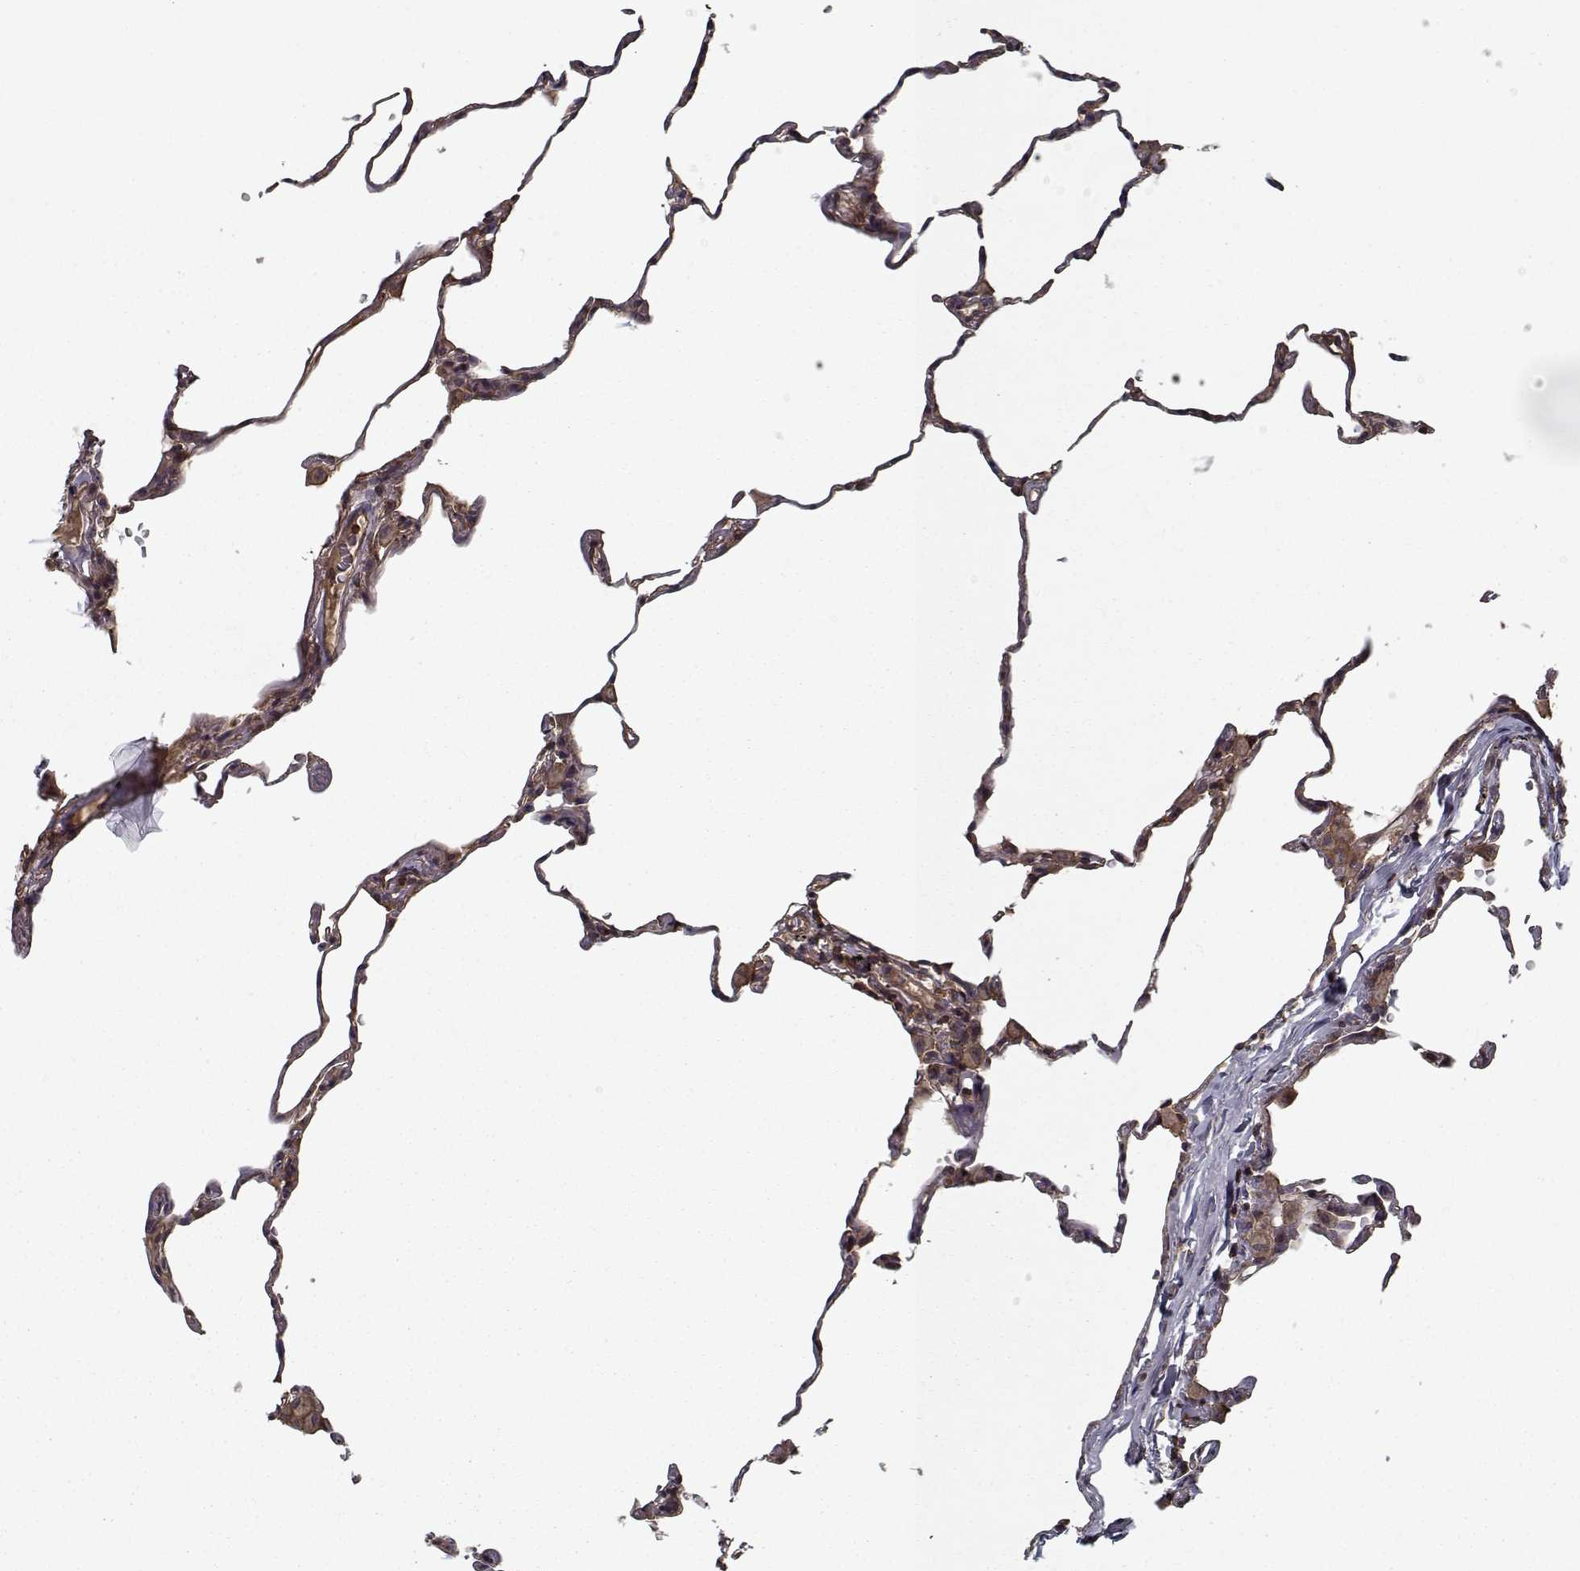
{"staining": {"intensity": "moderate", "quantity": "25%-75%", "location": "cytoplasmic/membranous"}, "tissue": "lung", "cell_type": "Alveolar cells", "image_type": "normal", "snomed": [{"axis": "morphology", "description": "Normal tissue, NOS"}, {"axis": "topography", "description": "Lung"}], "caption": "Immunohistochemical staining of benign lung exhibits 25%-75% levels of moderate cytoplasmic/membranous protein staining in about 25%-75% of alveolar cells.", "gene": "PPP1R12A", "patient": {"sex": "female", "age": 57}}